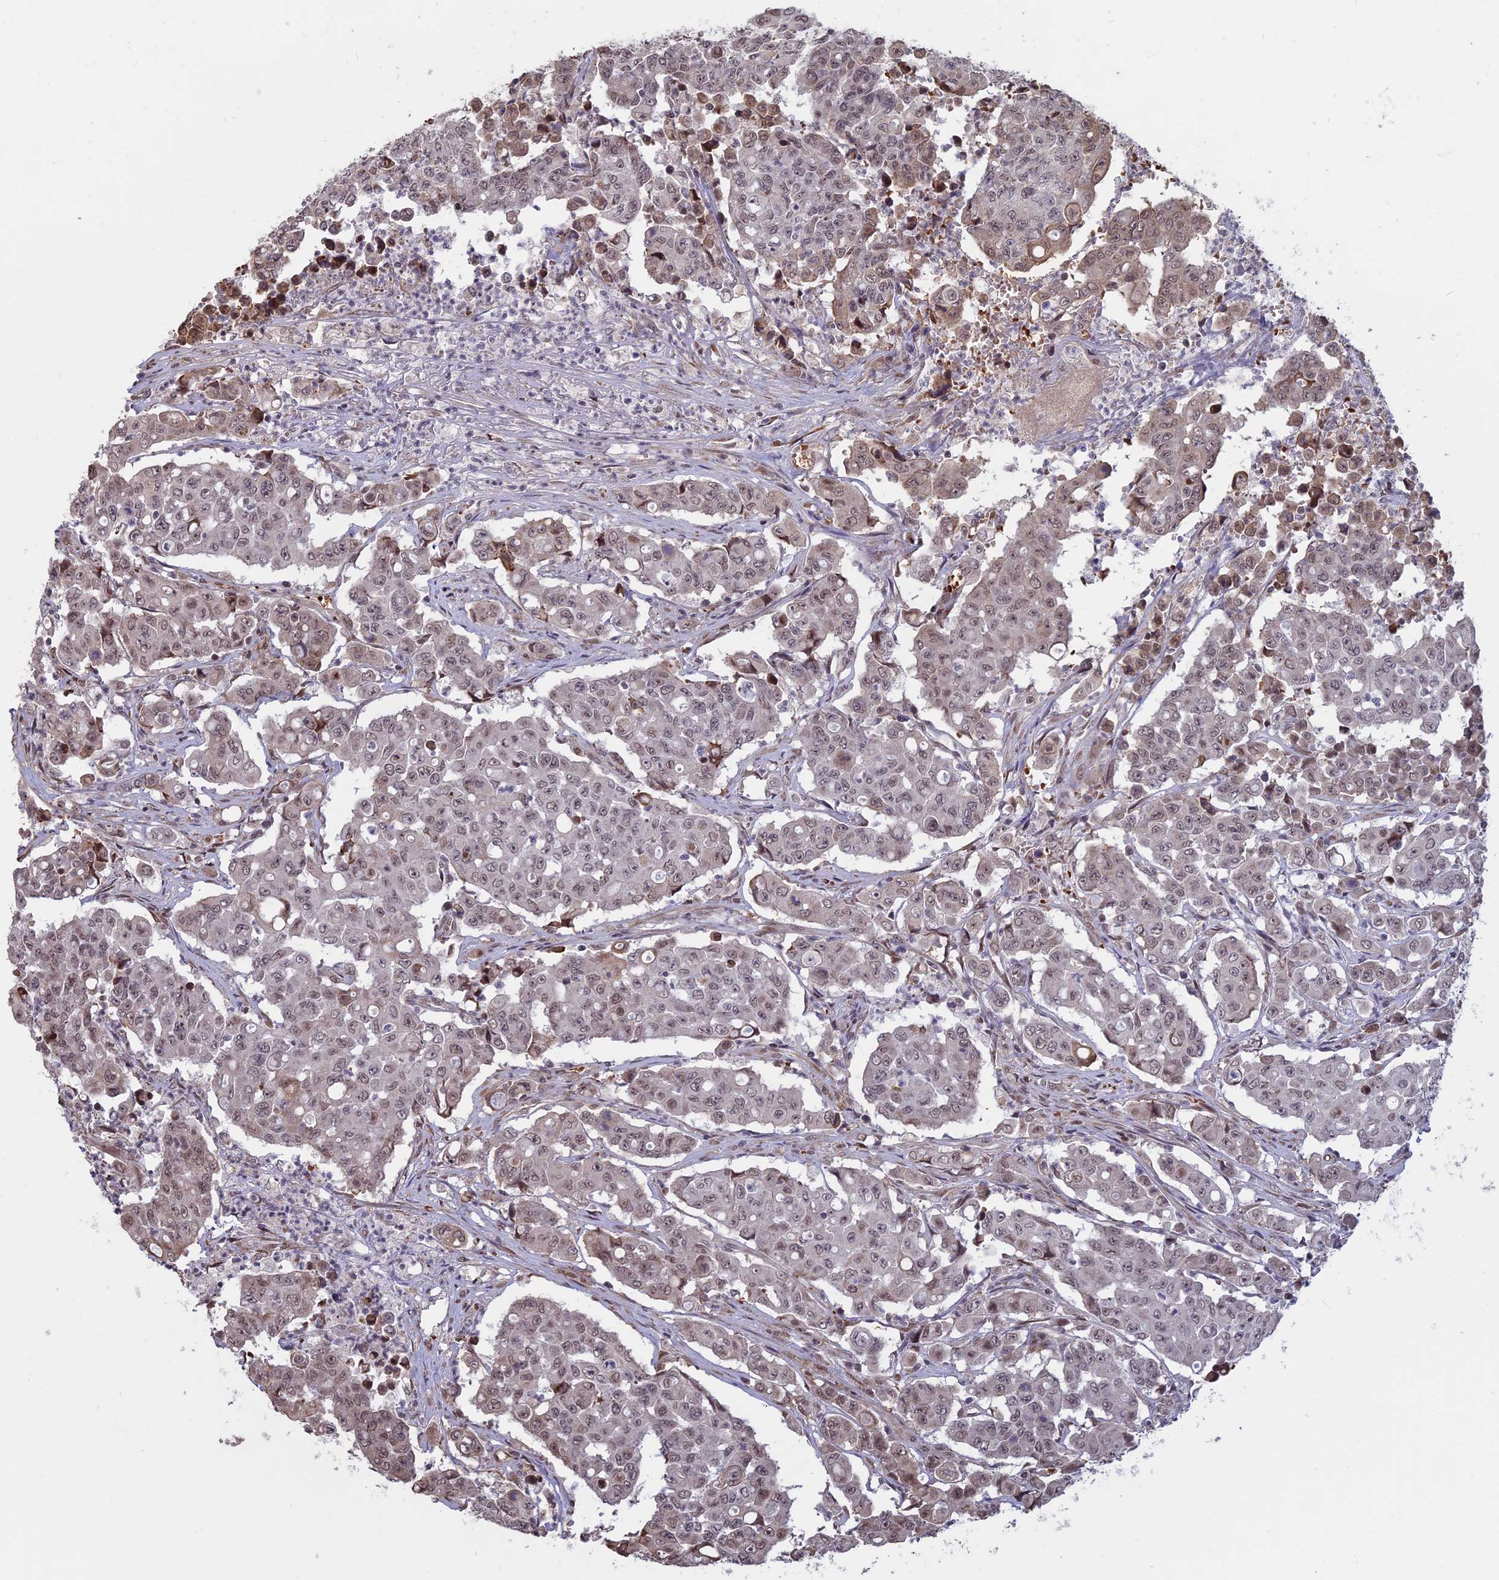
{"staining": {"intensity": "weak", "quantity": ">75%", "location": "nuclear"}, "tissue": "colorectal cancer", "cell_type": "Tumor cells", "image_type": "cancer", "snomed": [{"axis": "morphology", "description": "Adenocarcinoma, NOS"}, {"axis": "topography", "description": "Colon"}], "caption": "Colorectal adenocarcinoma stained with a brown dye demonstrates weak nuclear positive staining in about >75% of tumor cells.", "gene": "MFAP1", "patient": {"sex": "male", "age": 51}}